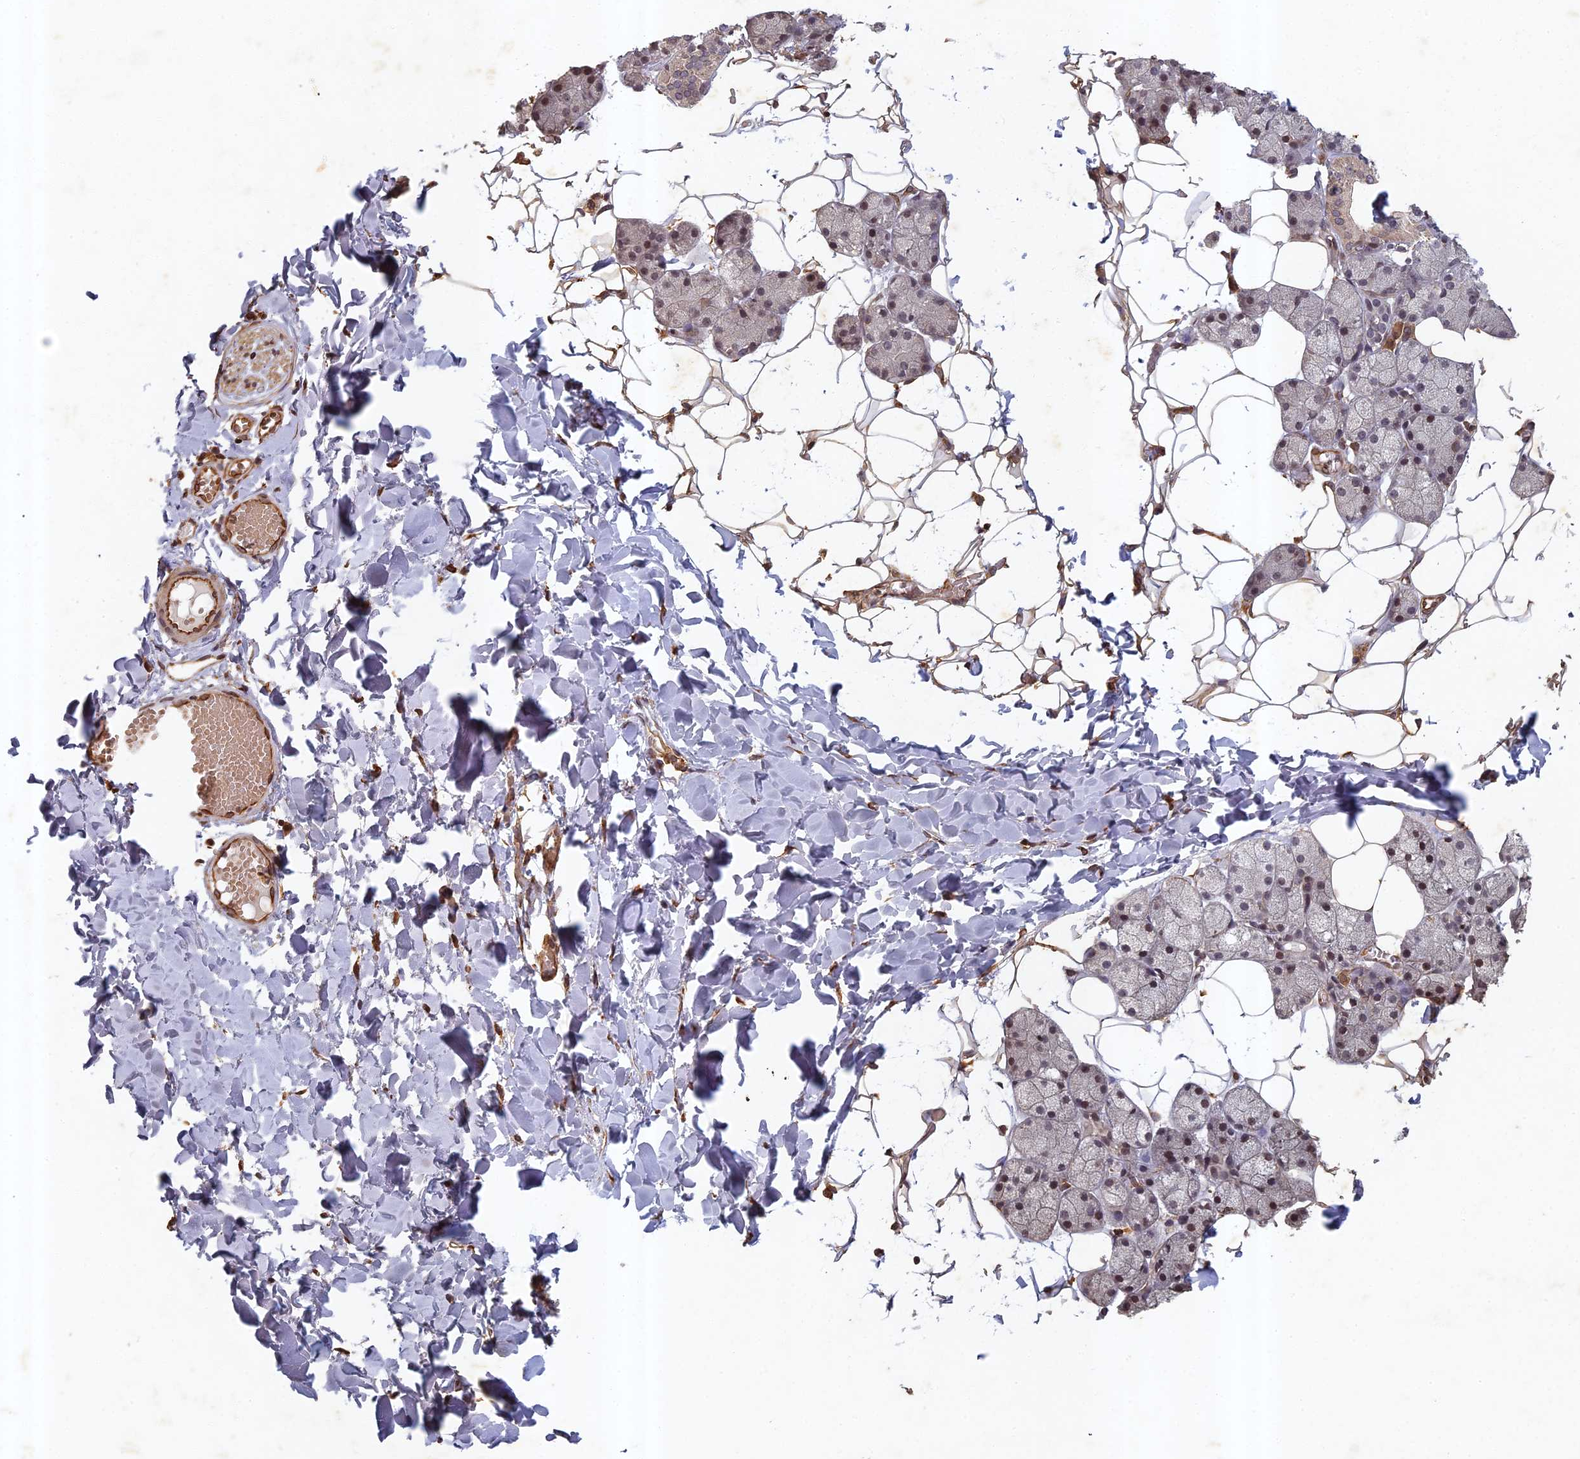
{"staining": {"intensity": "moderate", "quantity": "<25%", "location": "cytoplasmic/membranous,nuclear"}, "tissue": "salivary gland", "cell_type": "Glandular cells", "image_type": "normal", "snomed": [{"axis": "morphology", "description": "Normal tissue, NOS"}, {"axis": "topography", "description": "Salivary gland"}], "caption": "A low amount of moderate cytoplasmic/membranous,nuclear expression is appreciated in approximately <25% of glandular cells in unremarkable salivary gland. Nuclei are stained in blue.", "gene": "ABCB10", "patient": {"sex": "female", "age": 33}}